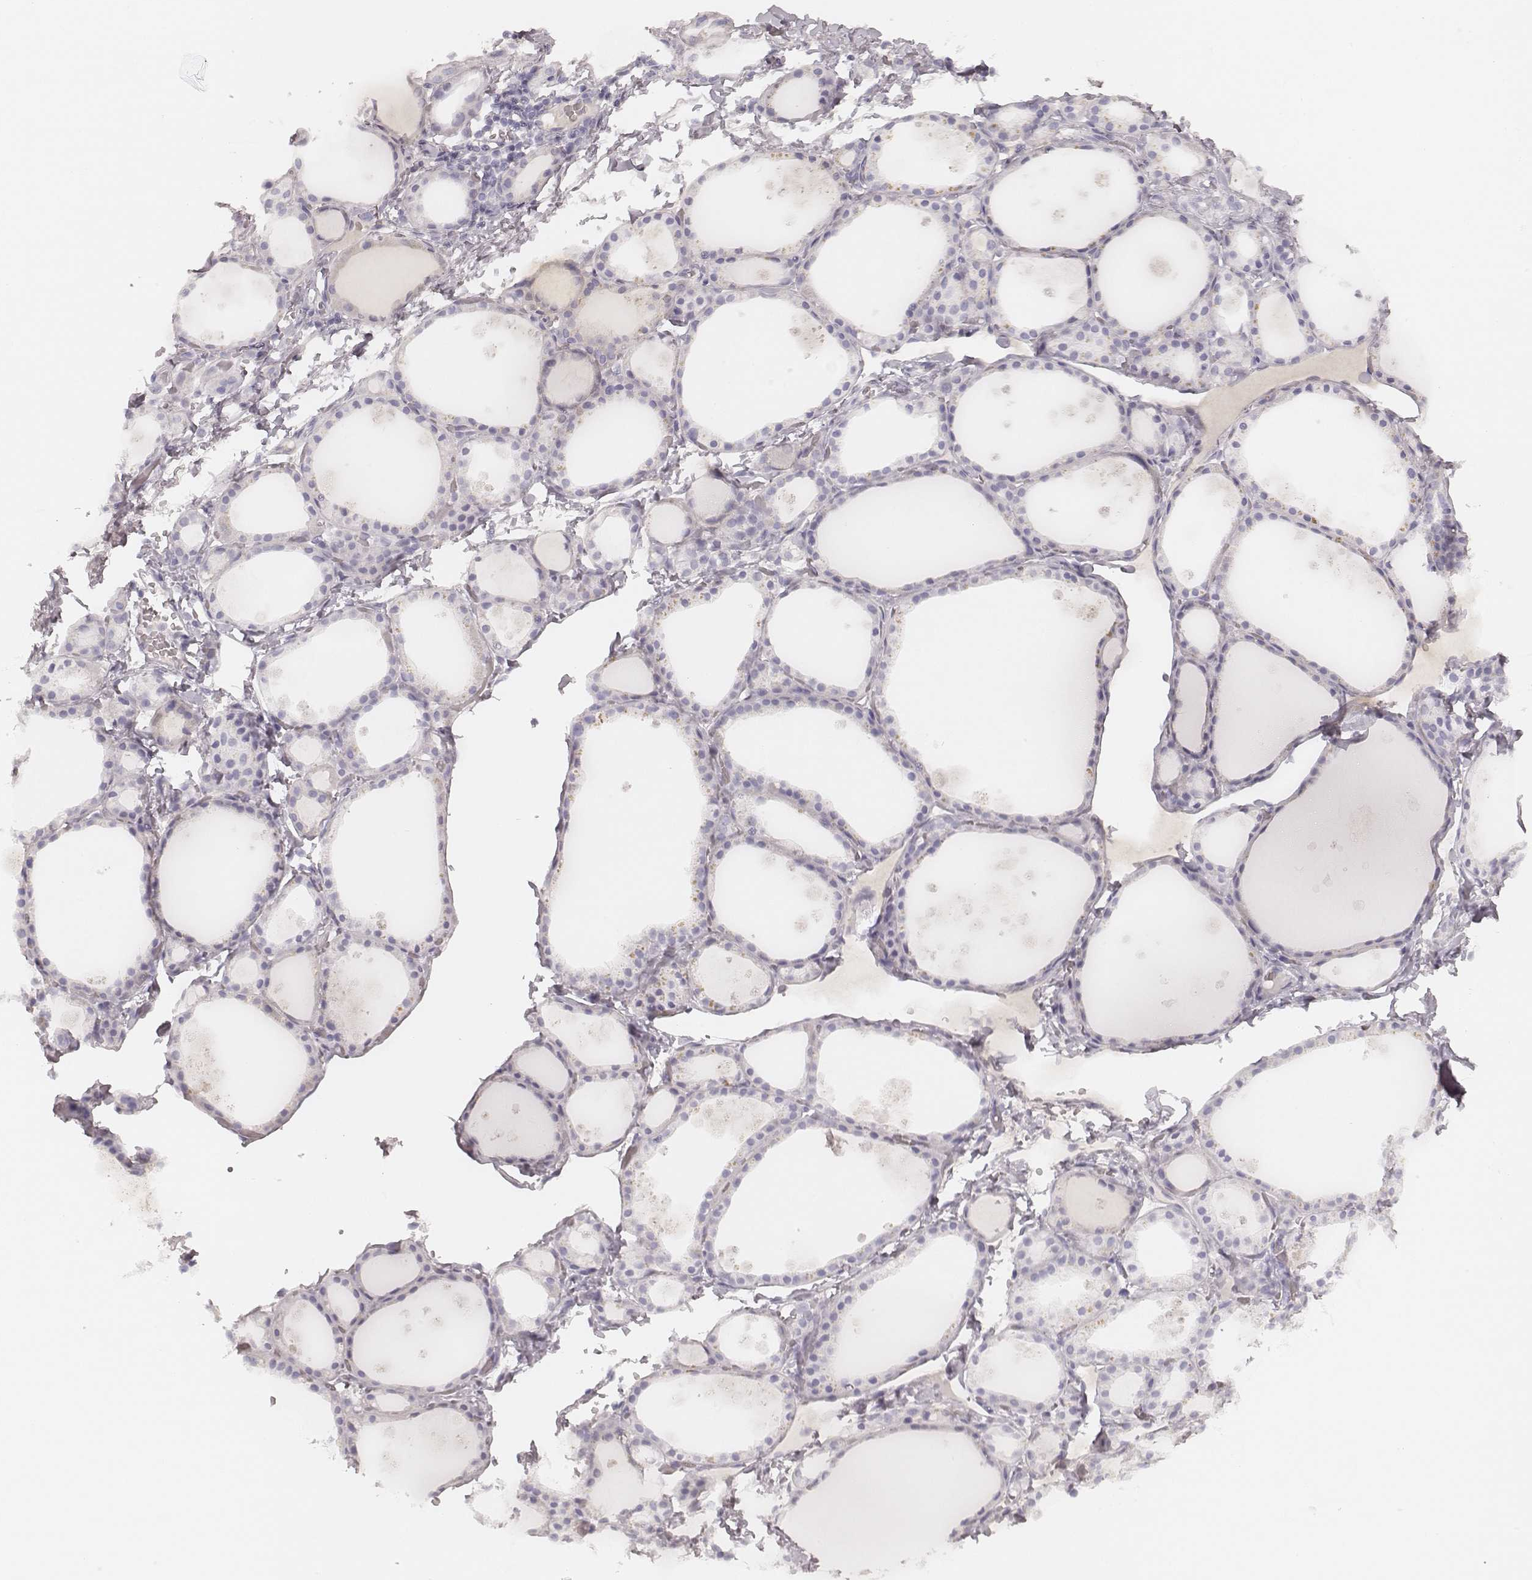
{"staining": {"intensity": "negative", "quantity": "none", "location": "none"}, "tissue": "thyroid gland", "cell_type": "Glandular cells", "image_type": "normal", "snomed": [{"axis": "morphology", "description": "Normal tissue, NOS"}, {"axis": "topography", "description": "Thyroid gland"}], "caption": "The immunohistochemistry (IHC) micrograph has no significant staining in glandular cells of thyroid gland. (DAB immunohistochemistry visualized using brightfield microscopy, high magnification).", "gene": "KRT31", "patient": {"sex": "male", "age": 68}}